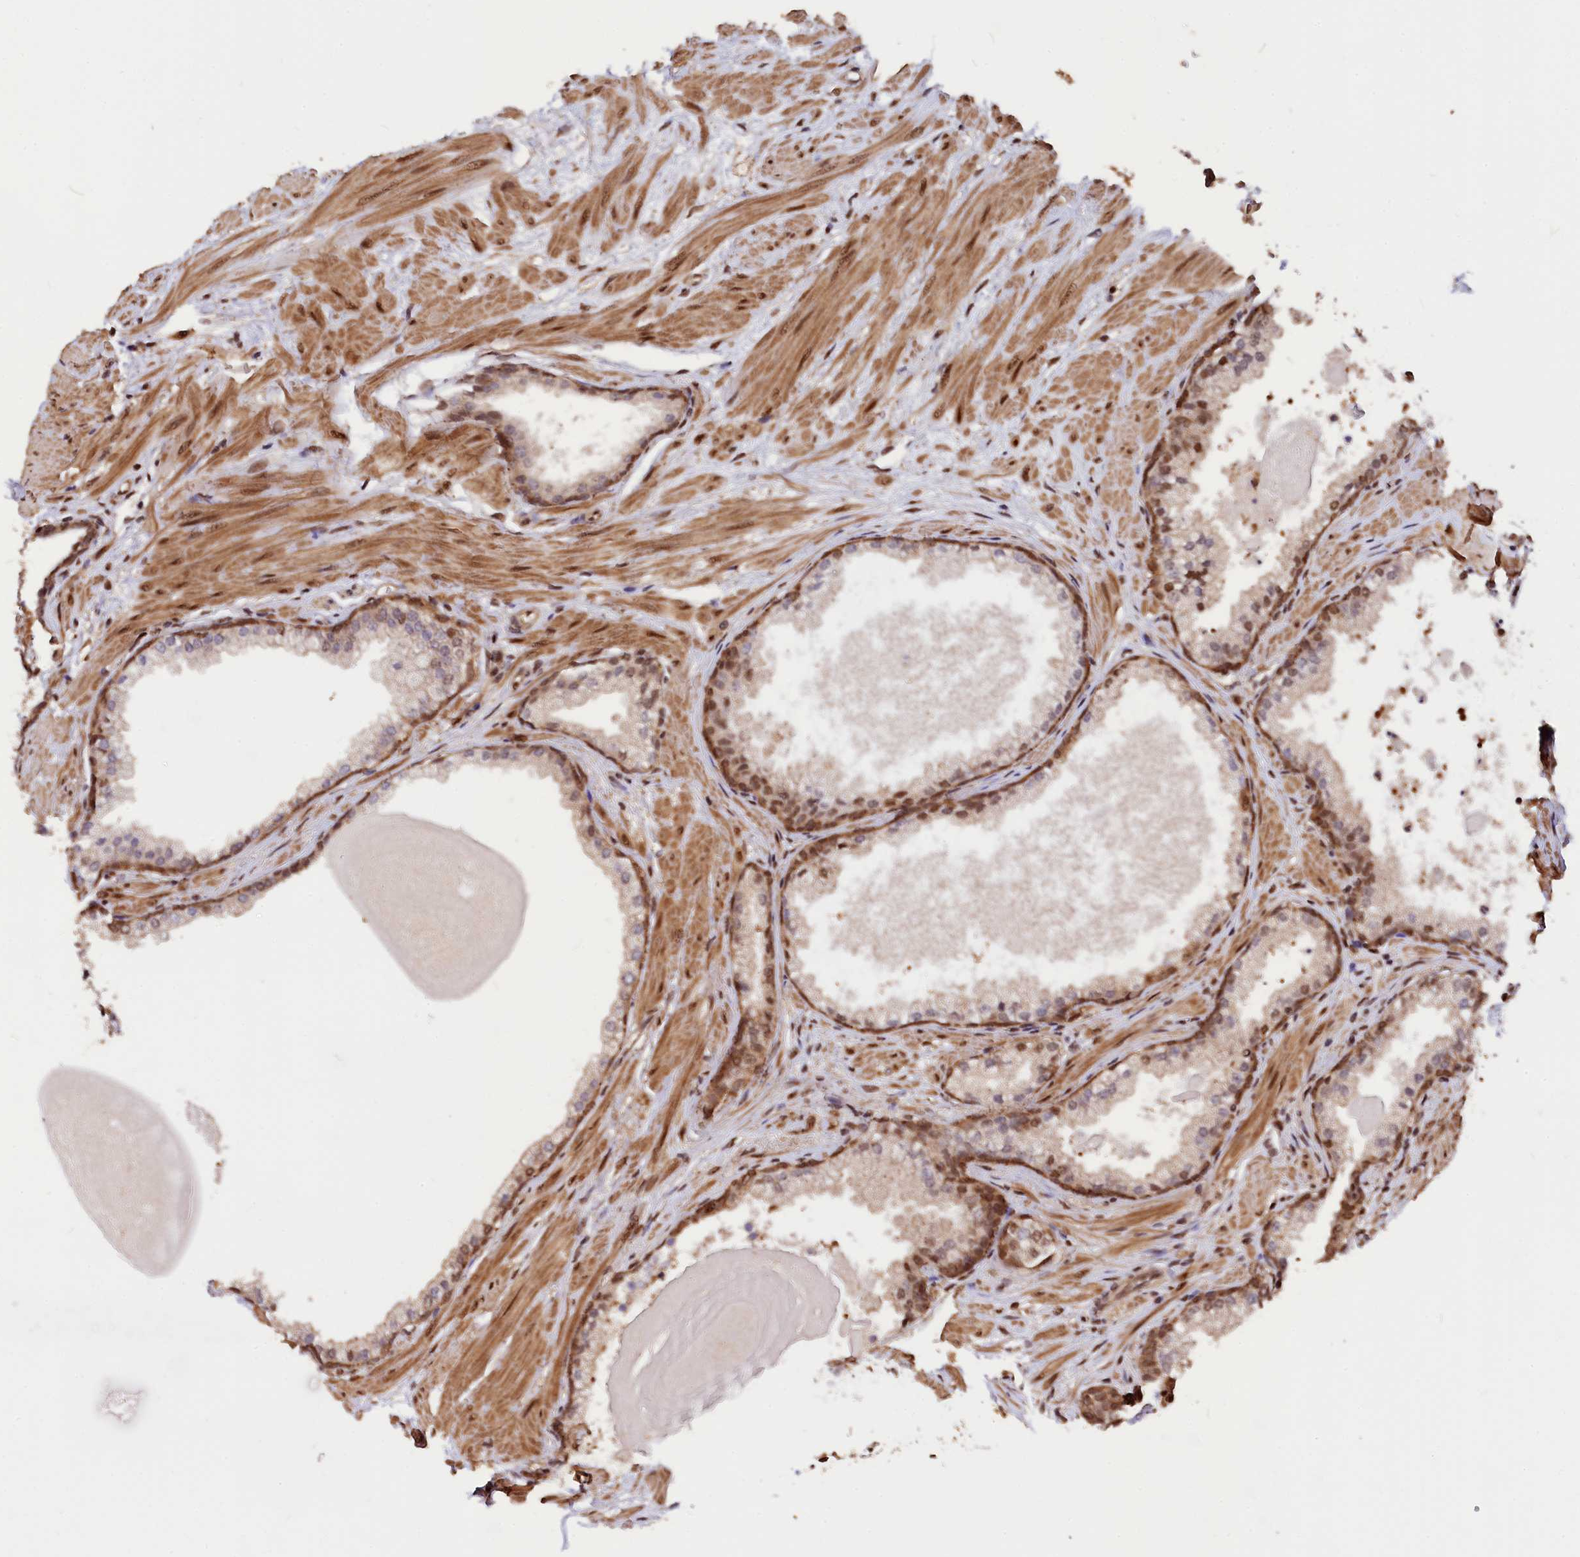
{"staining": {"intensity": "moderate", "quantity": "25%-75%", "location": "cytoplasmic/membranous,nuclear"}, "tissue": "prostate", "cell_type": "Glandular cells", "image_type": "normal", "snomed": [{"axis": "morphology", "description": "Normal tissue, NOS"}, {"axis": "topography", "description": "Prostate"}], "caption": "Human prostate stained with a brown dye demonstrates moderate cytoplasmic/membranous,nuclear positive expression in about 25%-75% of glandular cells.", "gene": "ADRM1", "patient": {"sex": "male", "age": 57}}